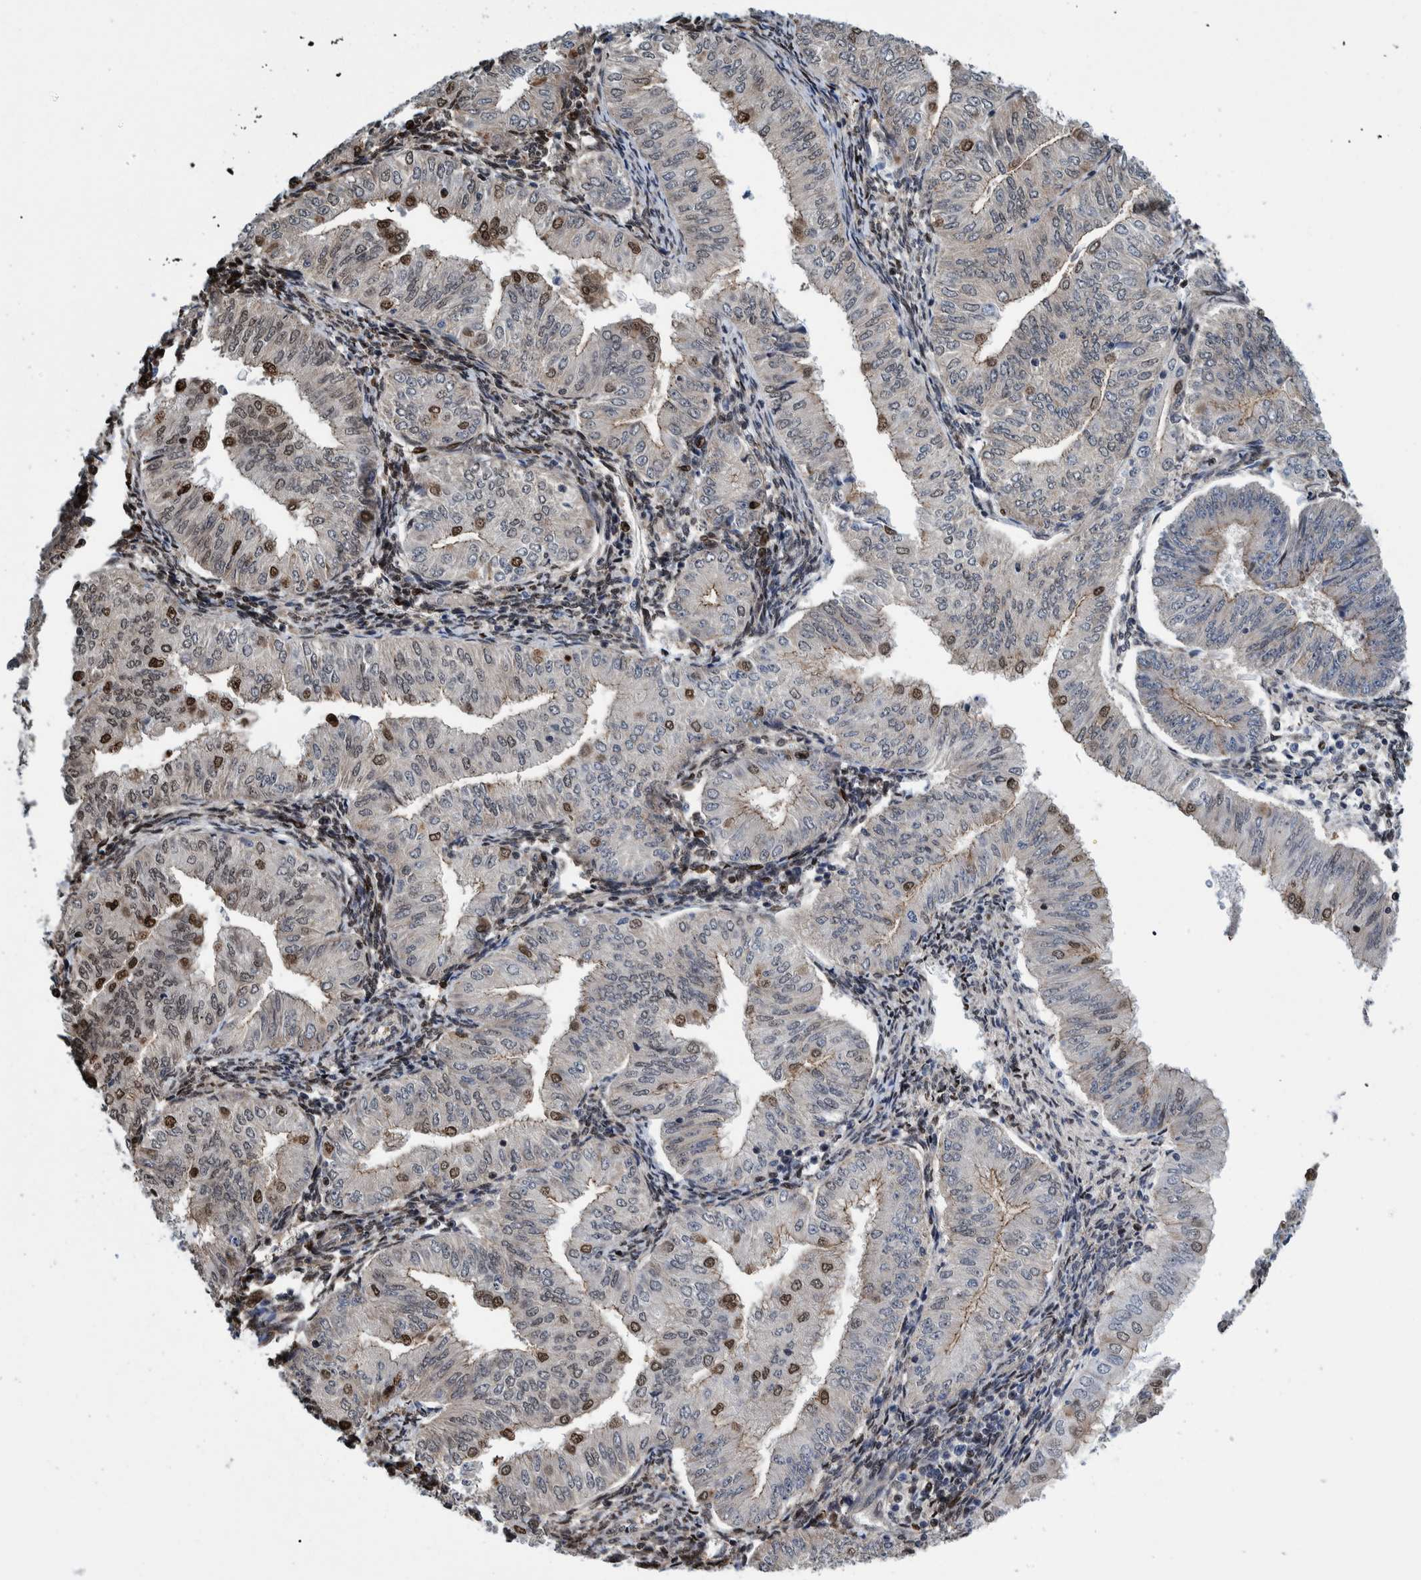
{"staining": {"intensity": "strong", "quantity": "<25%", "location": "nuclear"}, "tissue": "endometrial cancer", "cell_type": "Tumor cells", "image_type": "cancer", "snomed": [{"axis": "morphology", "description": "Normal tissue, NOS"}, {"axis": "morphology", "description": "Adenocarcinoma, NOS"}, {"axis": "topography", "description": "Endometrium"}], "caption": "Immunohistochemical staining of endometrial cancer demonstrates medium levels of strong nuclear protein expression in approximately <25% of tumor cells. The staining was performed using DAB to visualize the protein expression in brown, while the nuclei were stained in blue with hematoxylin (Magnification: 20x).", "gene": "HEATR9", "patient": {"sex": "female", "age": 53}}